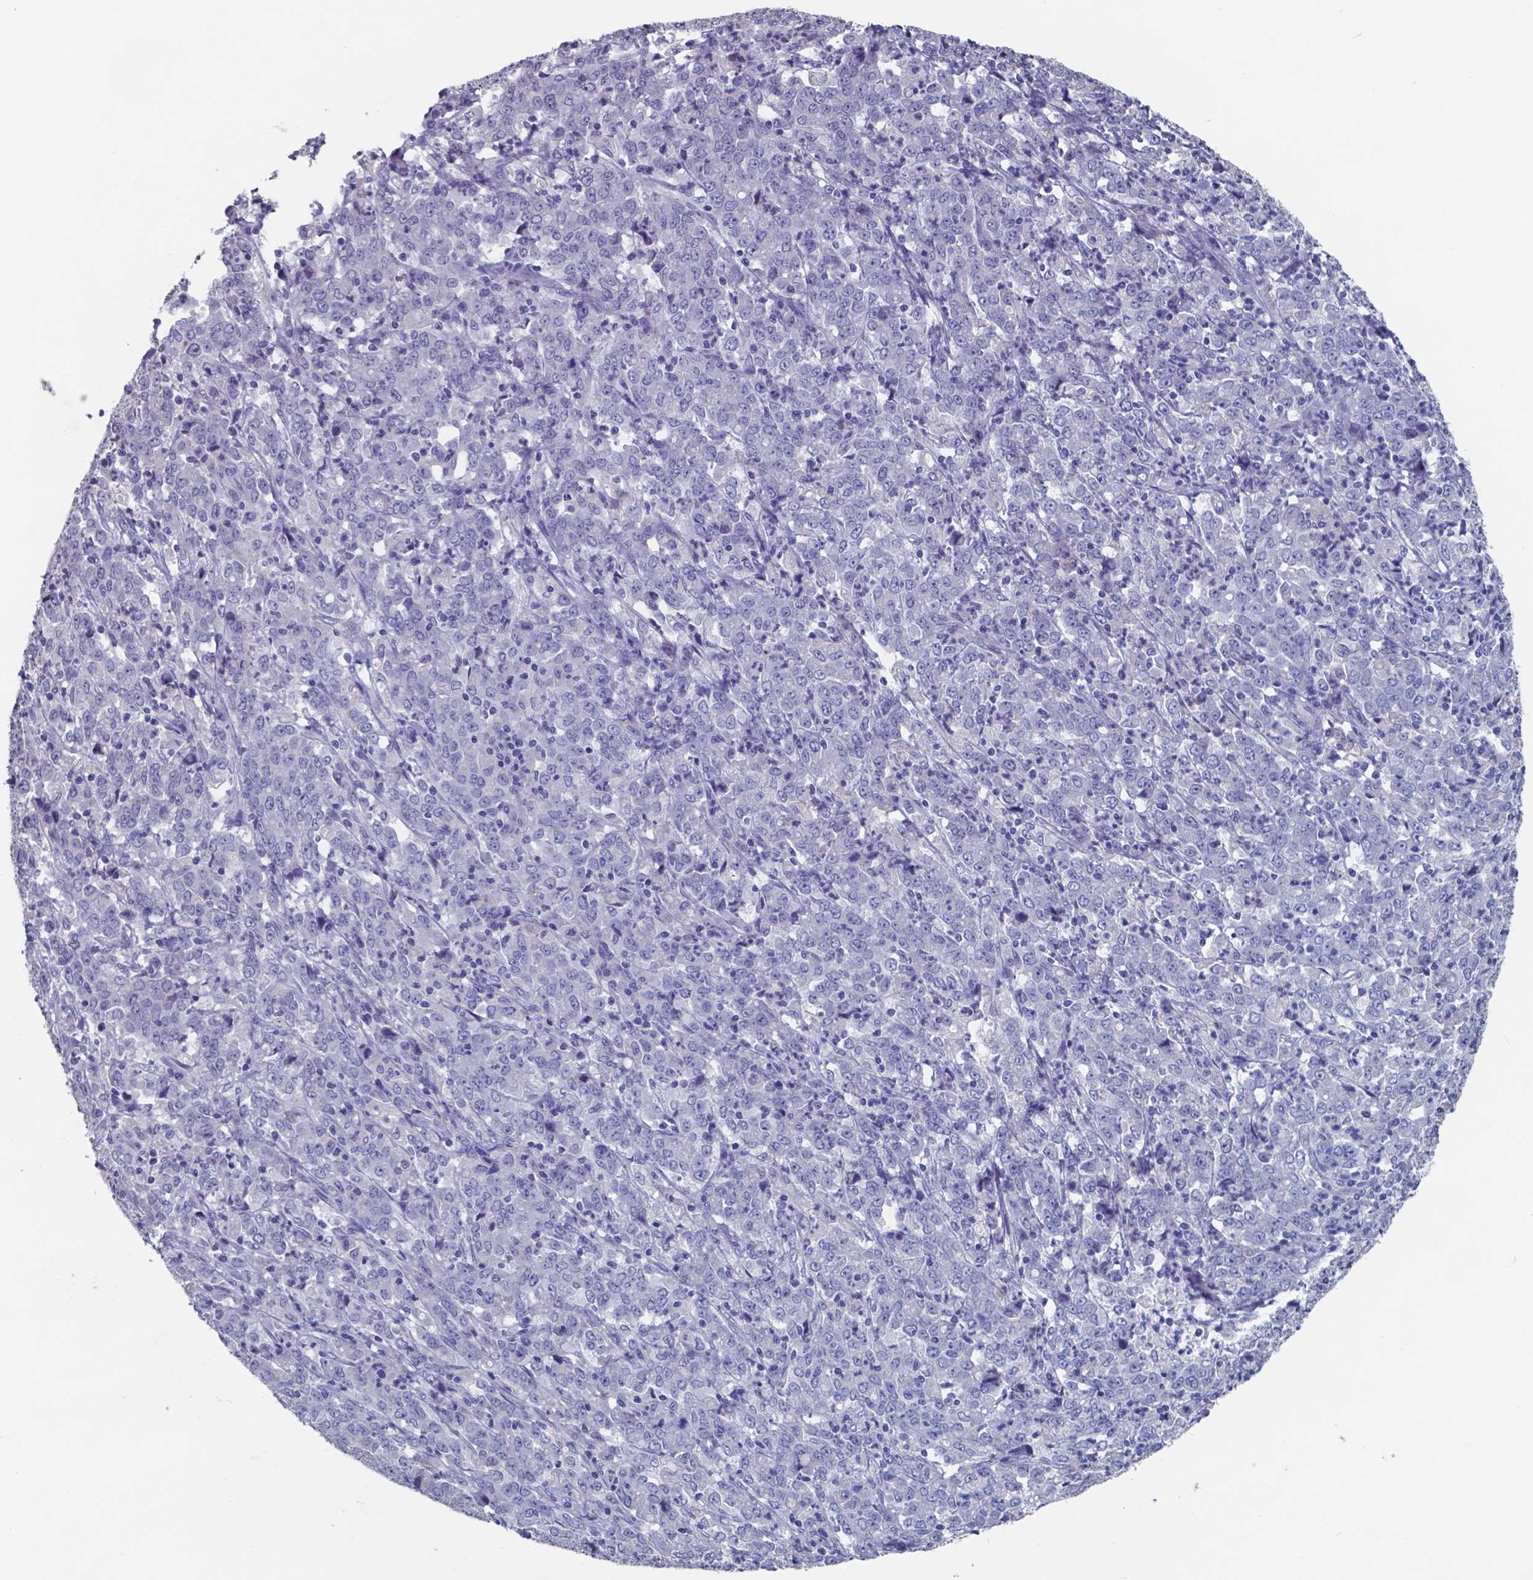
{"staining": {"intensity": "negative", "quantity": "none", "location": "none"}, "tissue": "stomach cancer", "cell_type": "Tumor cells", "image_type": "cancer", "snomed": [{"axis": "morphology", "description": "Adenocarcinoma, NOS"}, {"axis": "topography", "description": "Stomach, lower"}], "caption": "Tumor cells are negative for protein expression in human stomach adenocarcinoma.", "gene": "TTR", "patient": {"sex": "female", "age": 71}}